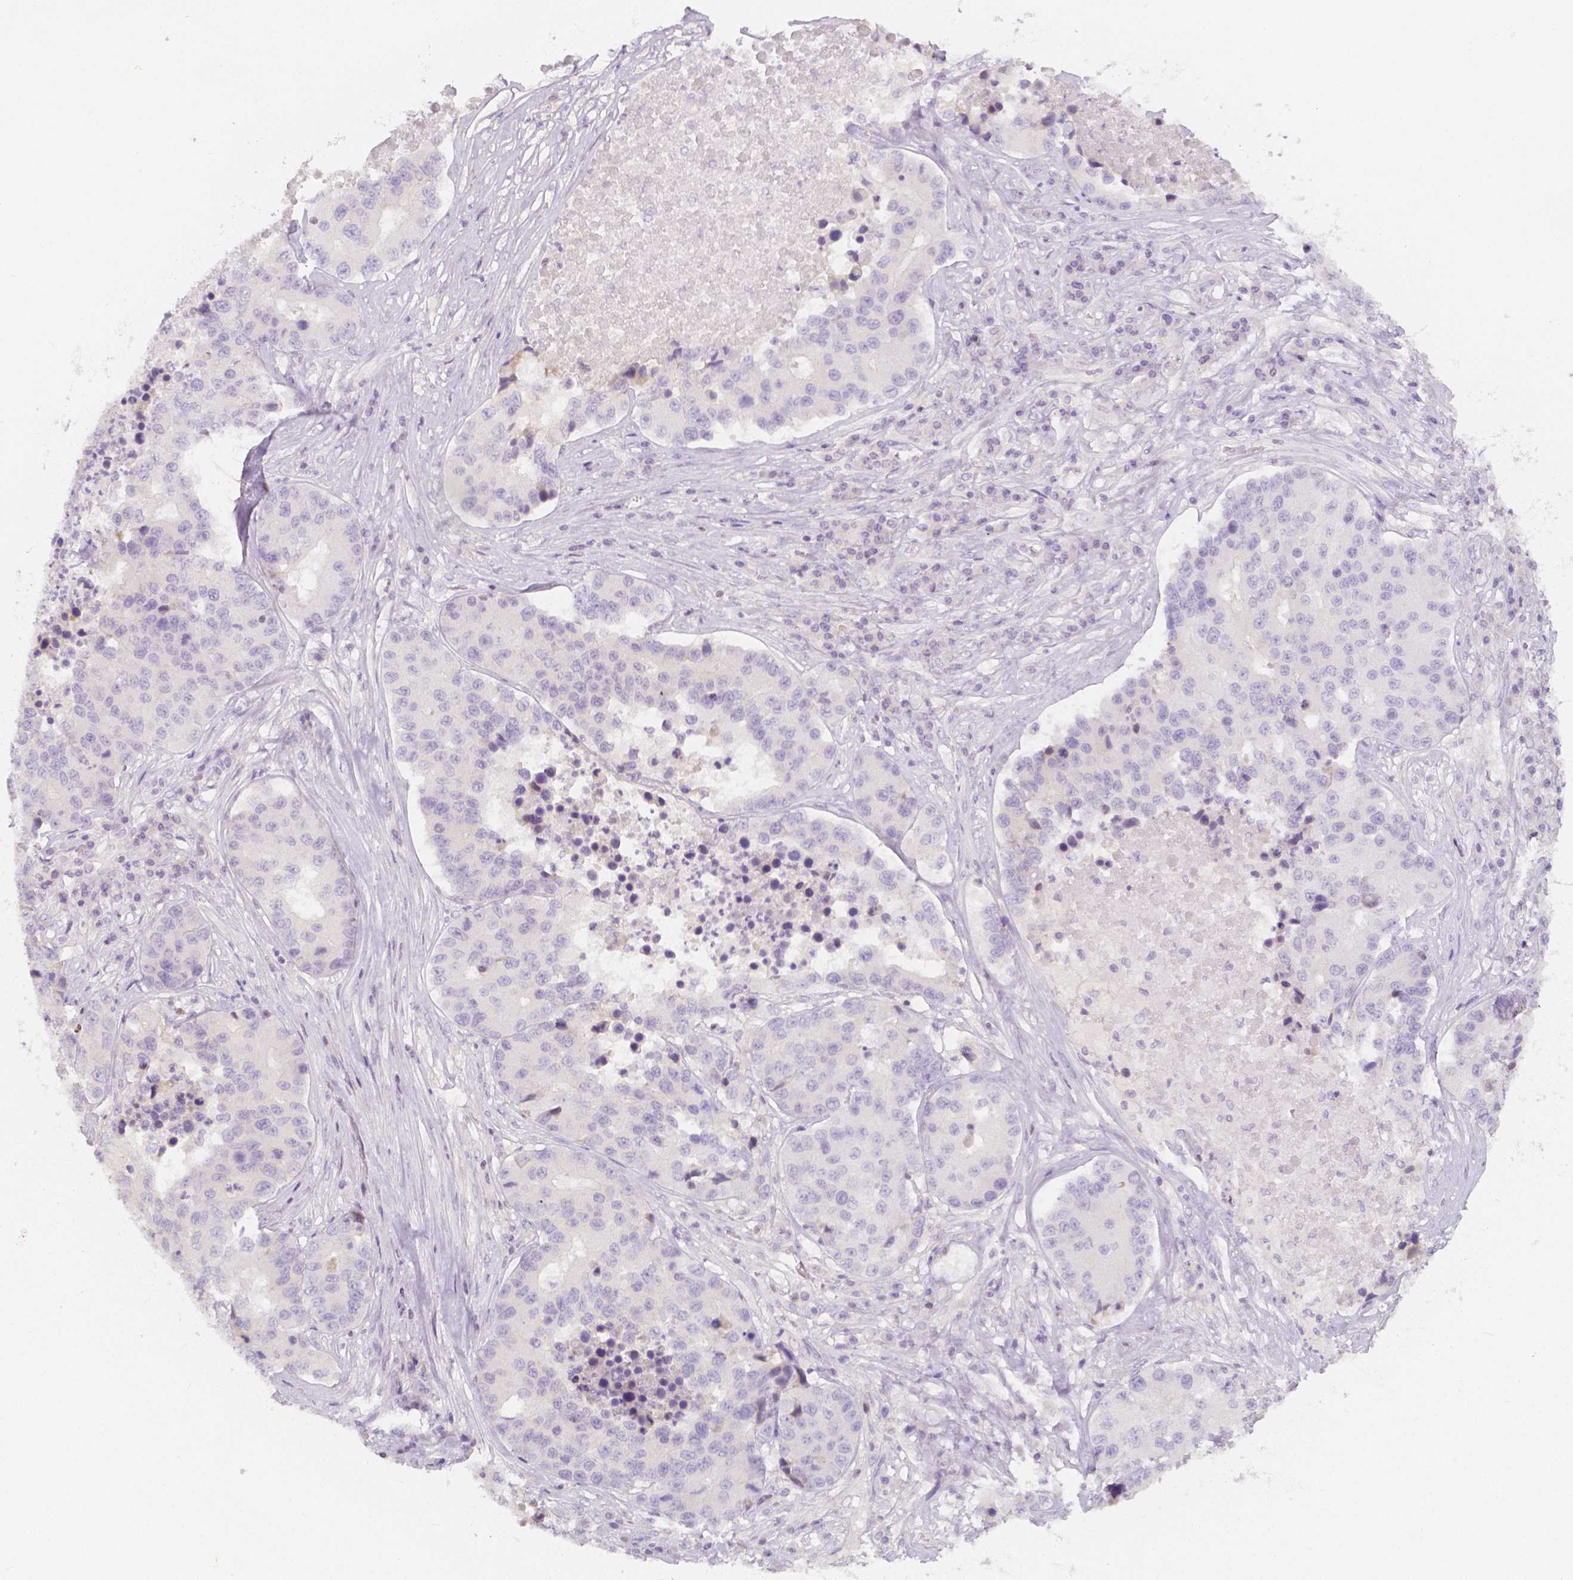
{"staining": {"intensity": "negative", "quantity": "none", "location": "none"}, "tissue": "stomach cancer", "cell_type": "Tumor cells", "image_type": "cancer", "snomed": [{"axis": "morphology", "description": "Adenocarcinoma, NOS"}, {"axis": "topography", "description": "Stomach"}], "caption": "An IHC histopathology image of adenocarcinoma (stomach) is shown. There is no staining in tumor cells of adenocarcinoma (stomach).", "gene": "BATF", "patient": {"sex": "male", "age": 71}}